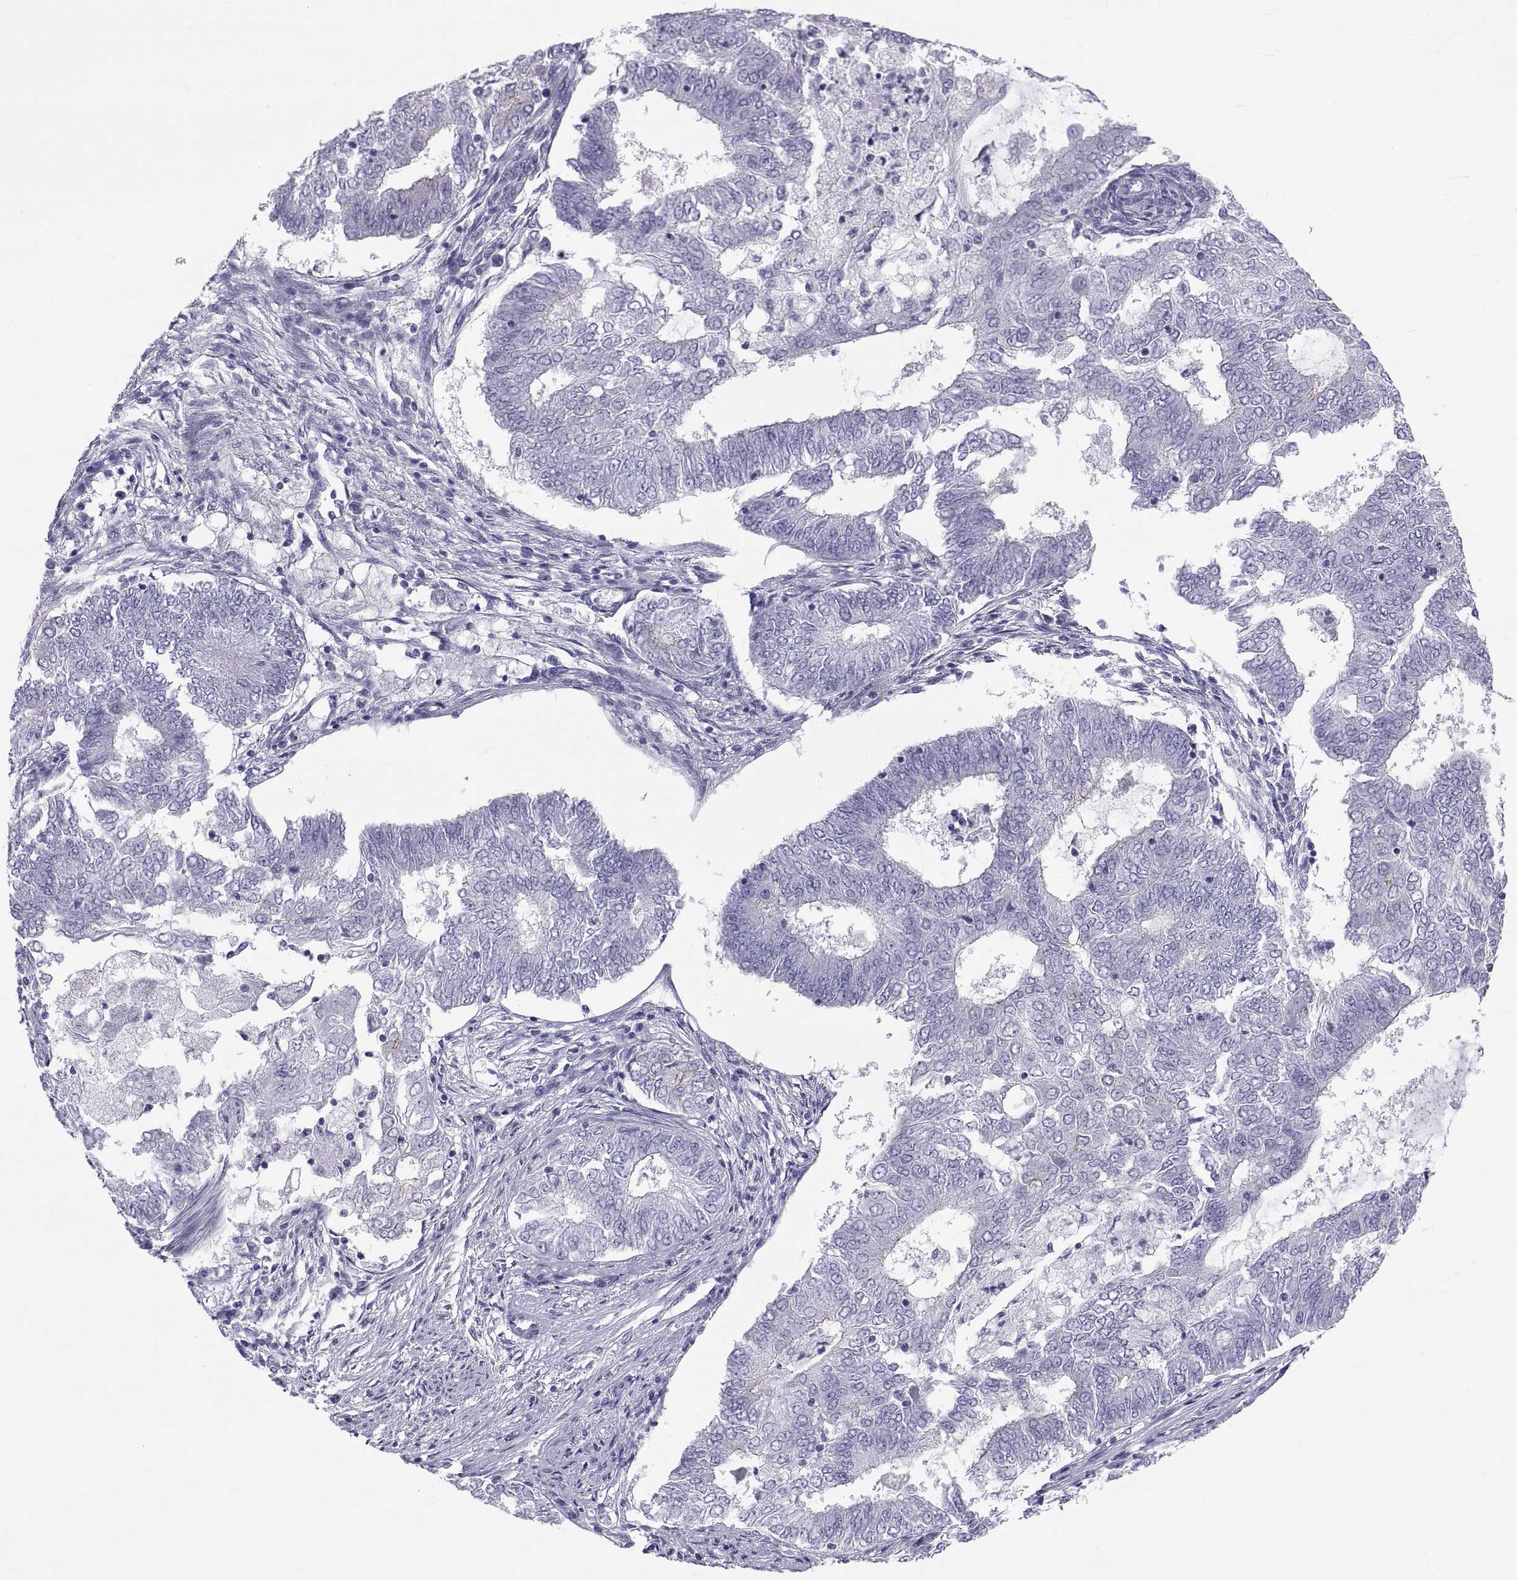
{"staining": {"intensity": "negative", "quantity": "none", "location": "none"}, "tissue": "endometrial cancer", "cell_type": "Tumor cells", "image_type": "cancer", "snomed": [{"axis": "morphology", "description": "Adenocarcinoma, NOS"}, {"axis": "topography", "description": "Endometrium"}], "caption": "The photomicrograph shows no staining of tumor cells in endometrial adenocarcinoma.", "gene": "RNASE12", "patient": {"sex": "female", "age": 62}}